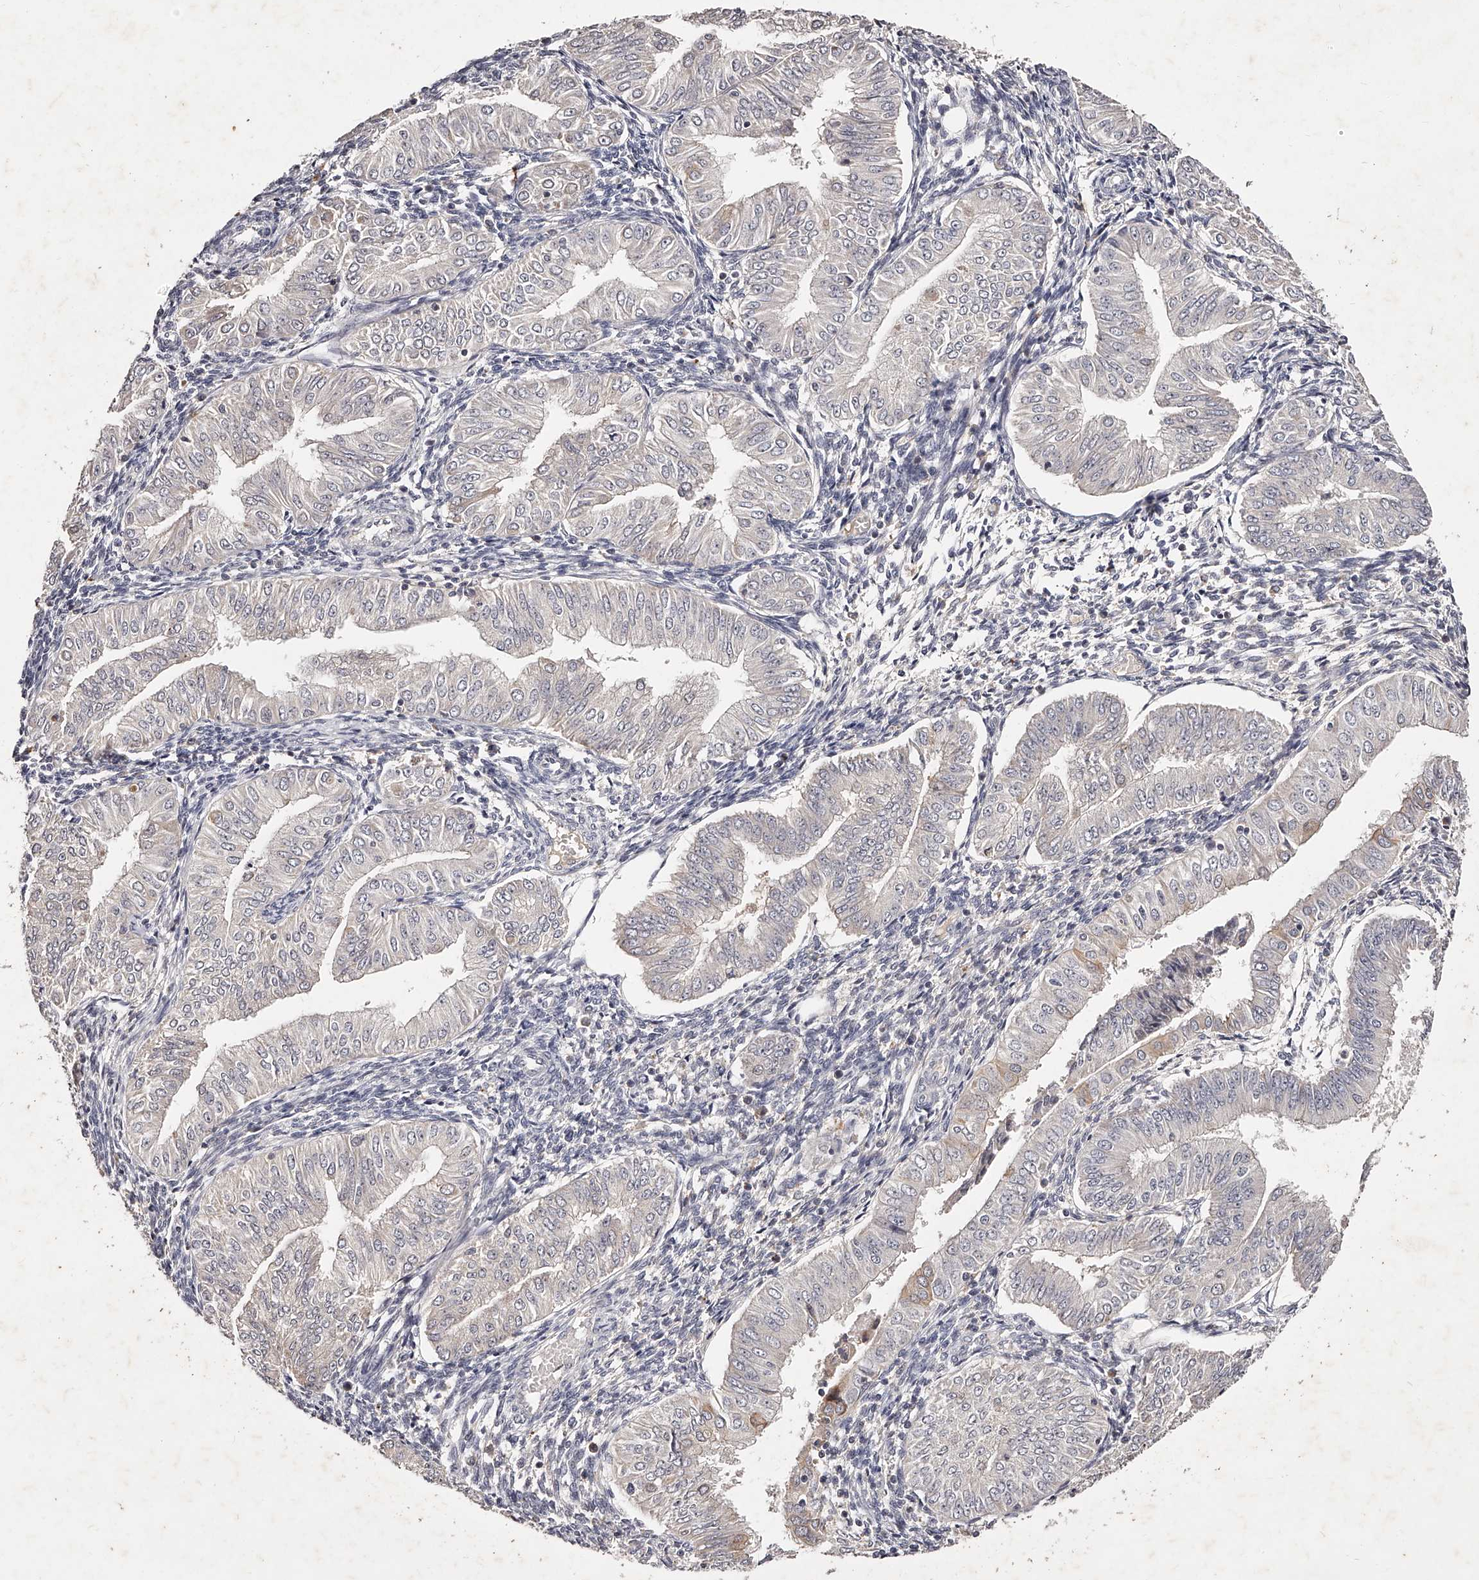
{"staining": {"intensity": "negative", "quantity": "none", "location": "none"}, "tissue": "endometrial cancer", "cell_type": "Tumor cells", "image_type": "cancer", "snomed": [{"axis": "morphology", "description": "Normal tissue, NOS"}, {"axis": "morphology", "description": "Adenocarcinoma, NOS"}, {"axis": "topography", "description": "Endometrium"}], "caption": "Tumor cells show no significant protein positivity in endometrial cancer. (DAB IHC with hematoxylin counter stain).", "gene": "PHACTR1", "patient": {"sex": "female", "age": 53}}